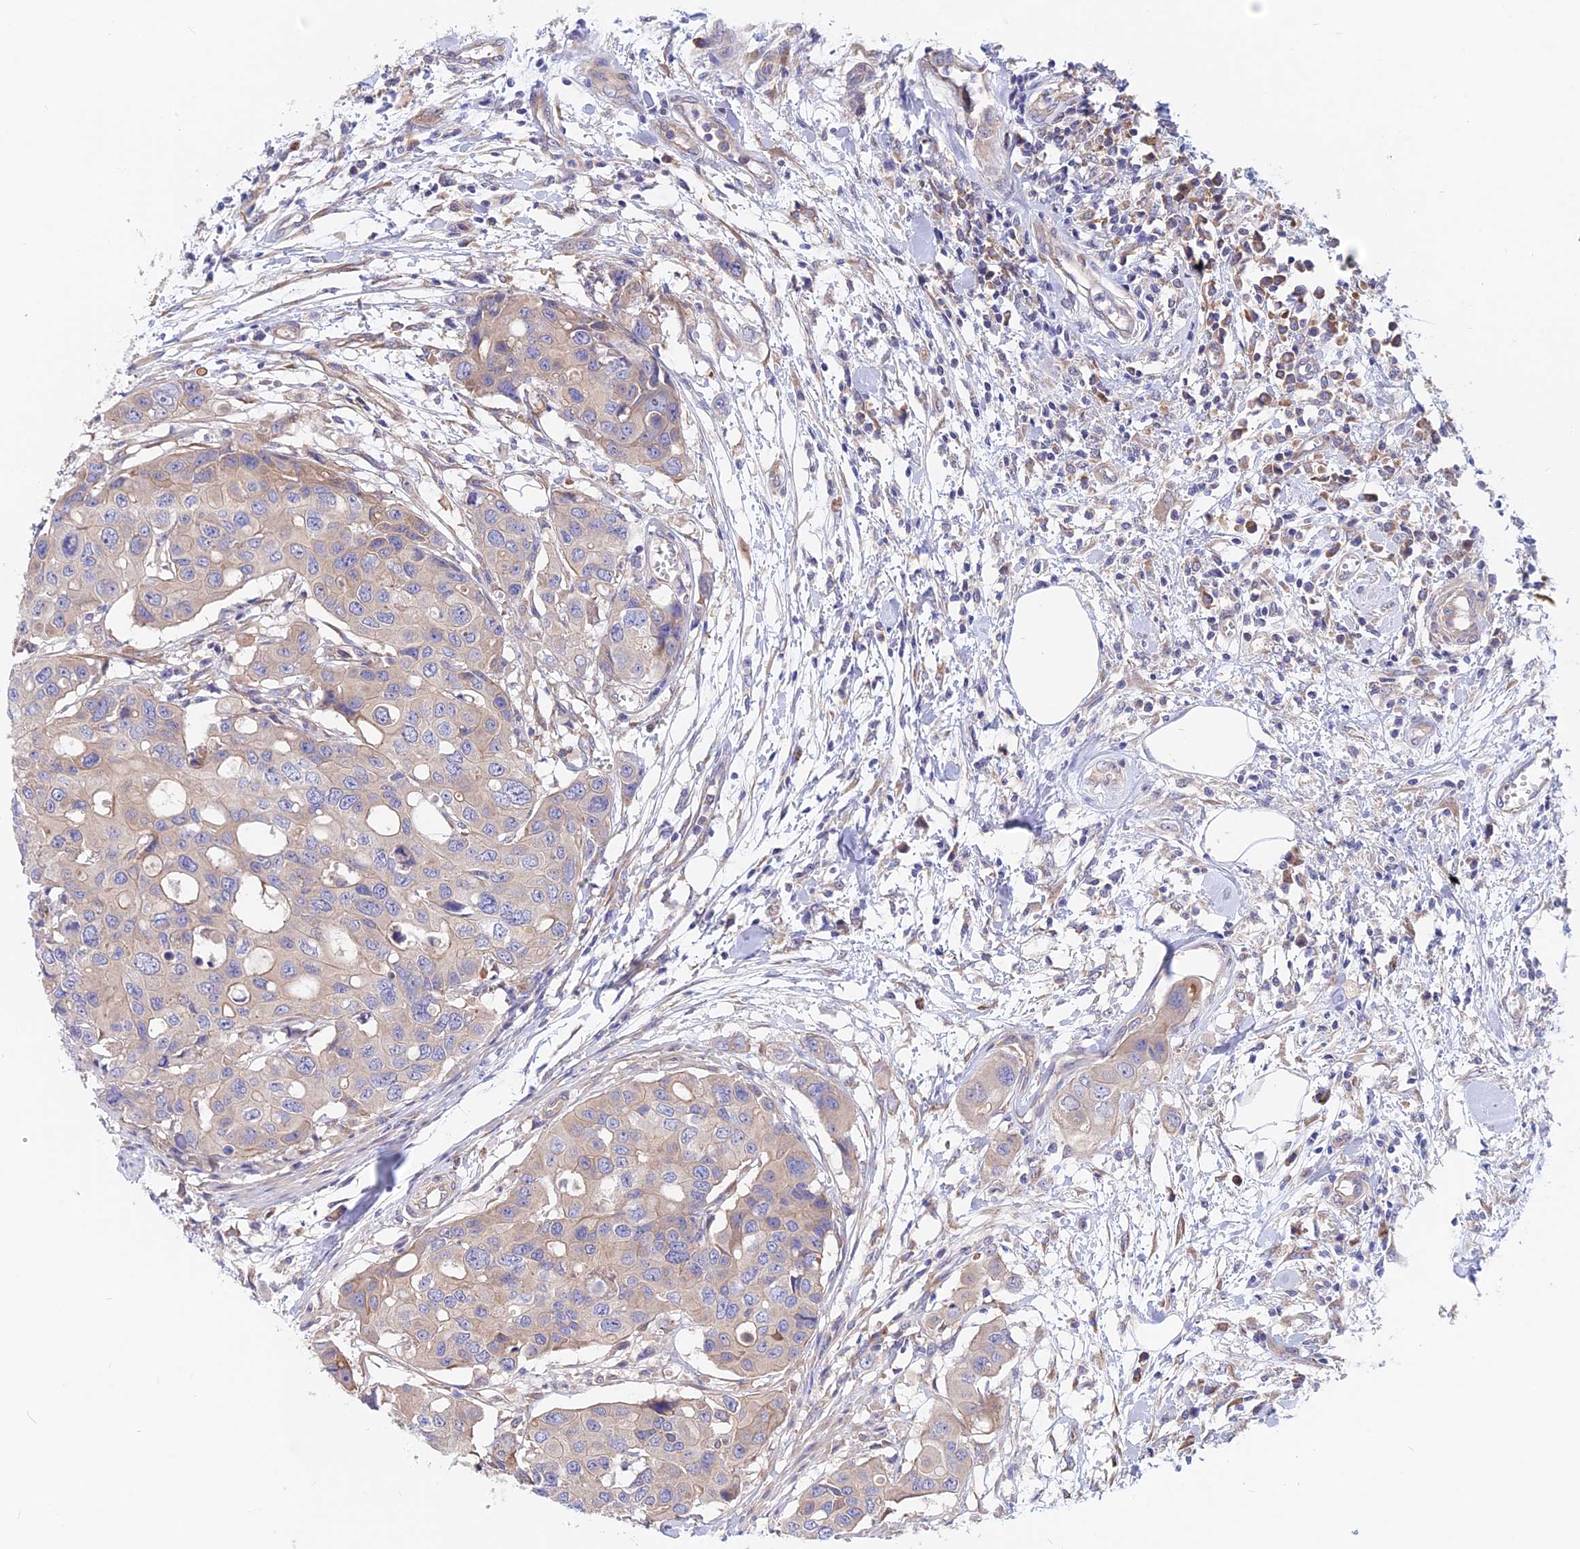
{"staining": {"intensity": "weak", "quantity": "<25%", "location": "cytoplasmic/membranous"}, "tissue": "colorectal cancer", "cell_type": "Tumor cells", "image_type": "cancer", "snomed": [{"axis": "morphology", "description": "Adenocarcinoma, NOS"}, {"axis": "topography", "description": "Colon"}], "caption": "Immunohistochemical staining of adenocarcinoma (colorectal) shows no significant positivity in tumor cells.", "gene": "HYCC1", "patient": {"sex": "male", "age": 77}}